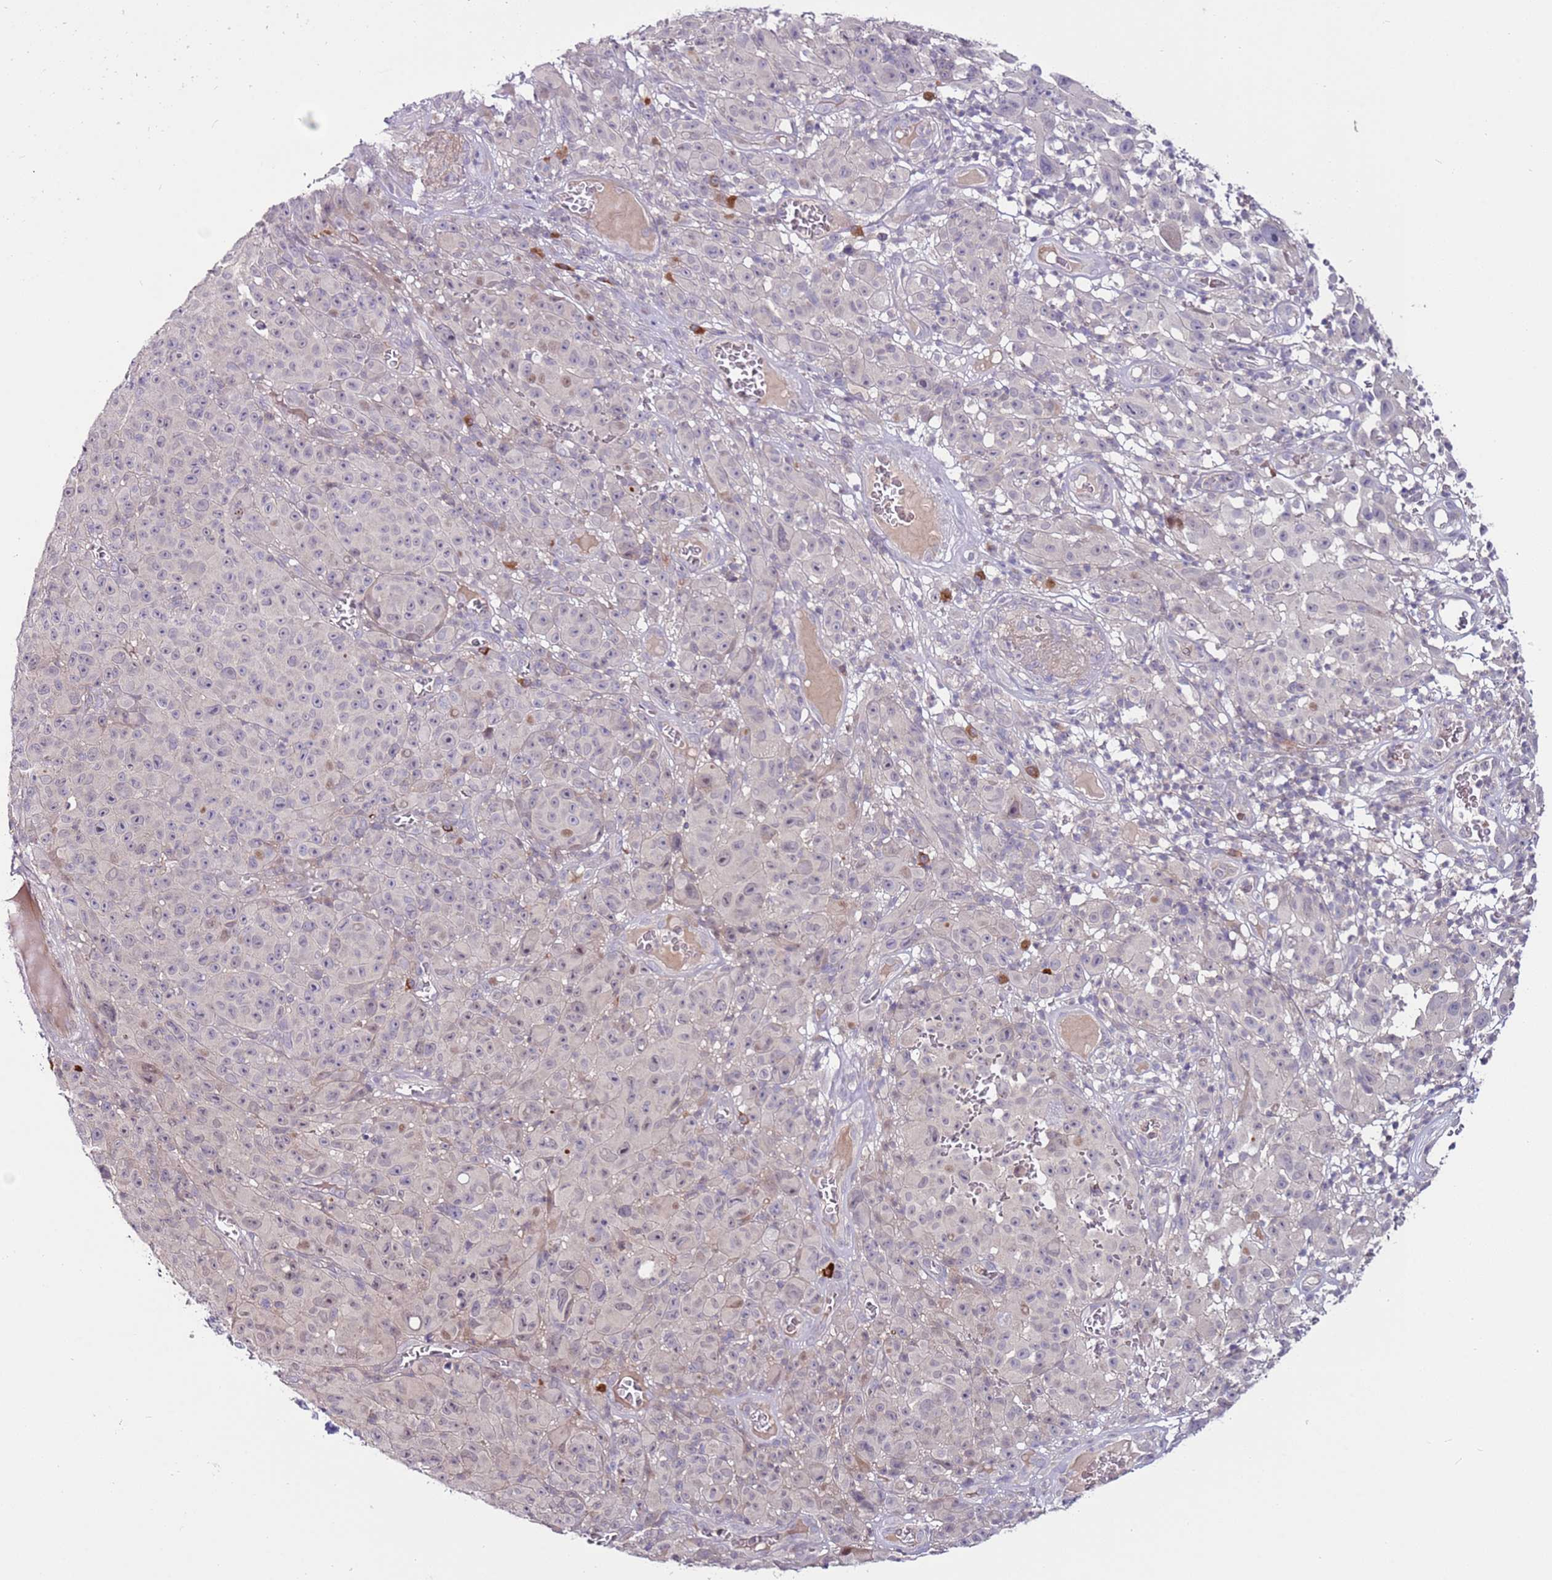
{"staining": {"intensity": "negative", "quantity": "none", "location": "none"}, "tissue": "melanoma", "cell_type": "Tumor cells", "image_type": "cancer", "snomed": [{"axis": "morphology", "description": "Malignant melanoma, NOS"}, {"axis": "topography", "description": "Skin"}], "caption": "There is no significant positivity in tumor cells of melanoma. The staining is performed using DAB brown chromogen with nuclei counter-stained in using hematoxylin.", "gene": "MTG2", "patient": {"sex": "female", "age": 82}}